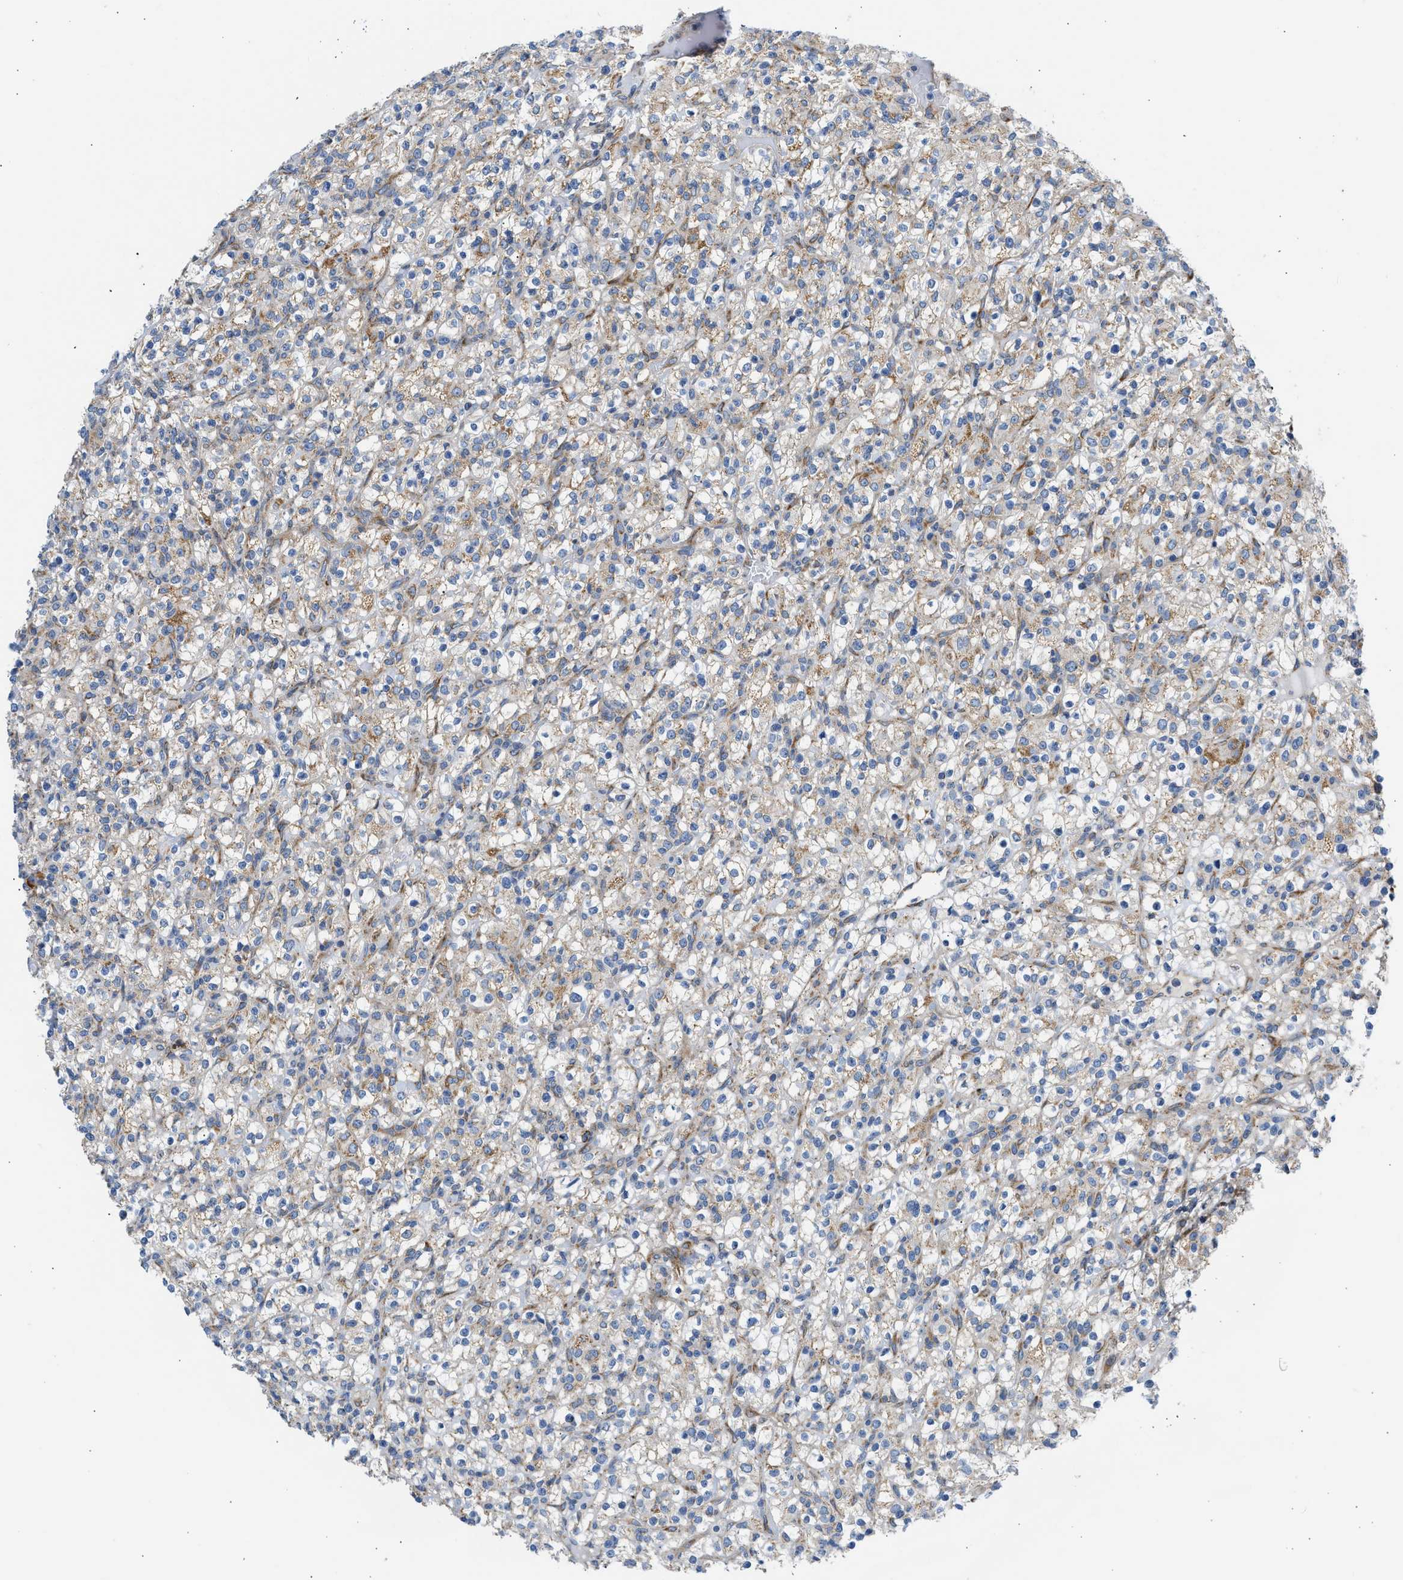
{"staining": {"intensity": "weak", "quantity": ">75%", "location": "cytoplasmic/membranous"}, "tissue": "renal cancer", "cell_type": "Tumor cells", "image_type": "cancer", "snomed": [{"axis": "morphology", "description": "Normal tissue, NOS"}, {"axis": "morphology", "description": "Adenocarcinoma, NOS"}, {"axis": "topography", "description": "Kidney"}], "caption": "Protein staining of adenocarcinoma (renal) tissue reveals weak cytoplasmic/membranous staining in approximately >75% of tumor cells. (DAB (3,3'-diaminobenzidine) IHC, brown staining for protein, blue staining for nuclei).", "gene": "CAMKK2", "patient": {"sex": "female", "age": 72}}